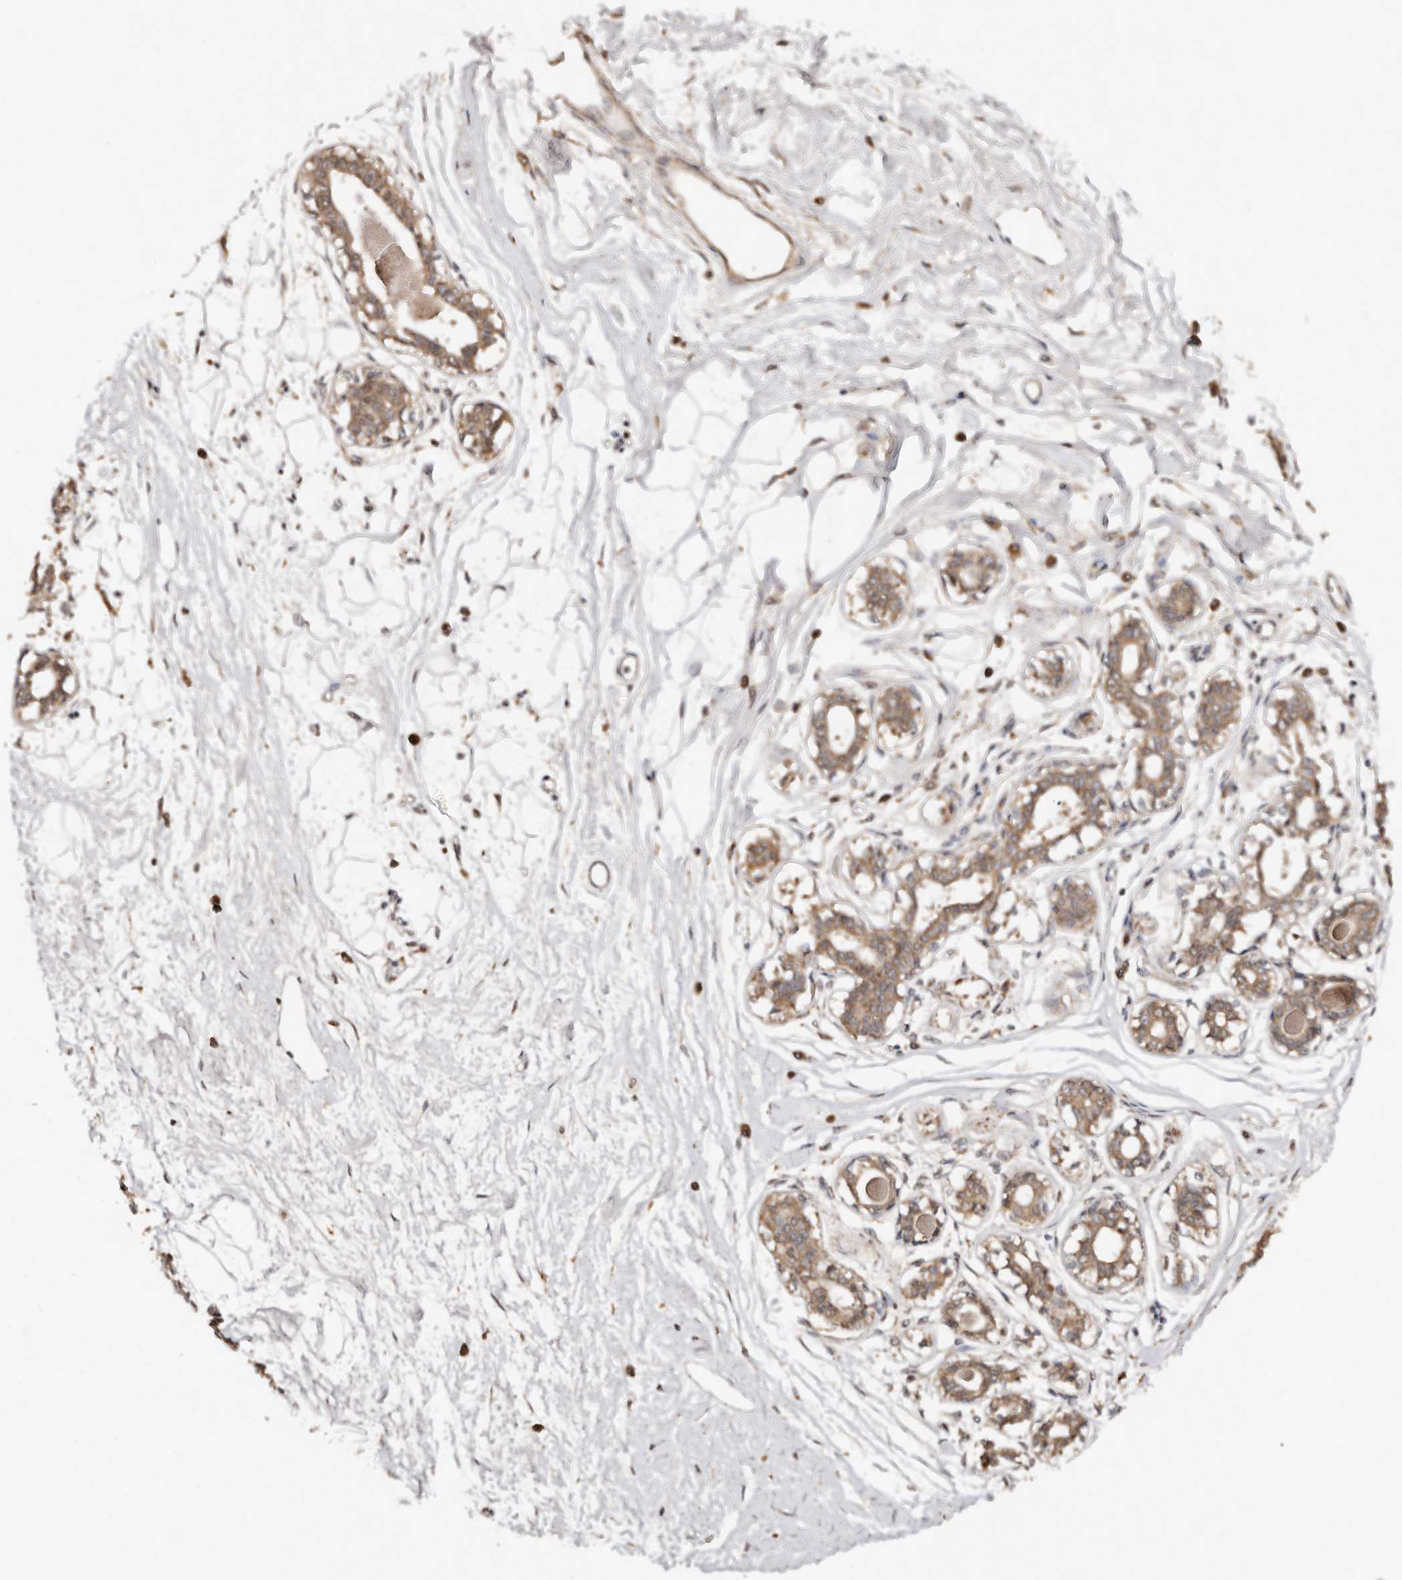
{"staining": {"intensity": "moderate", "quantity": "25%-75%", "location": "cytoplasmic/membranous"}, "tissue": "breast", "cell_type": "Adipocytes", "image_type": "normal", "snomed": [{"axis": "morphology", "description": "Normal tissue, NOS"}, {"axis": "topography", "description": "Breast"}], "caption": "Adipocytes display medium levels of moderate cytoplasmic/membranous expression in about 25%-75% of cells in normal human breast. Nuclei are stained in blue.", "gene": "DENND11", "patient": {"sex": "female", "age": 45}}